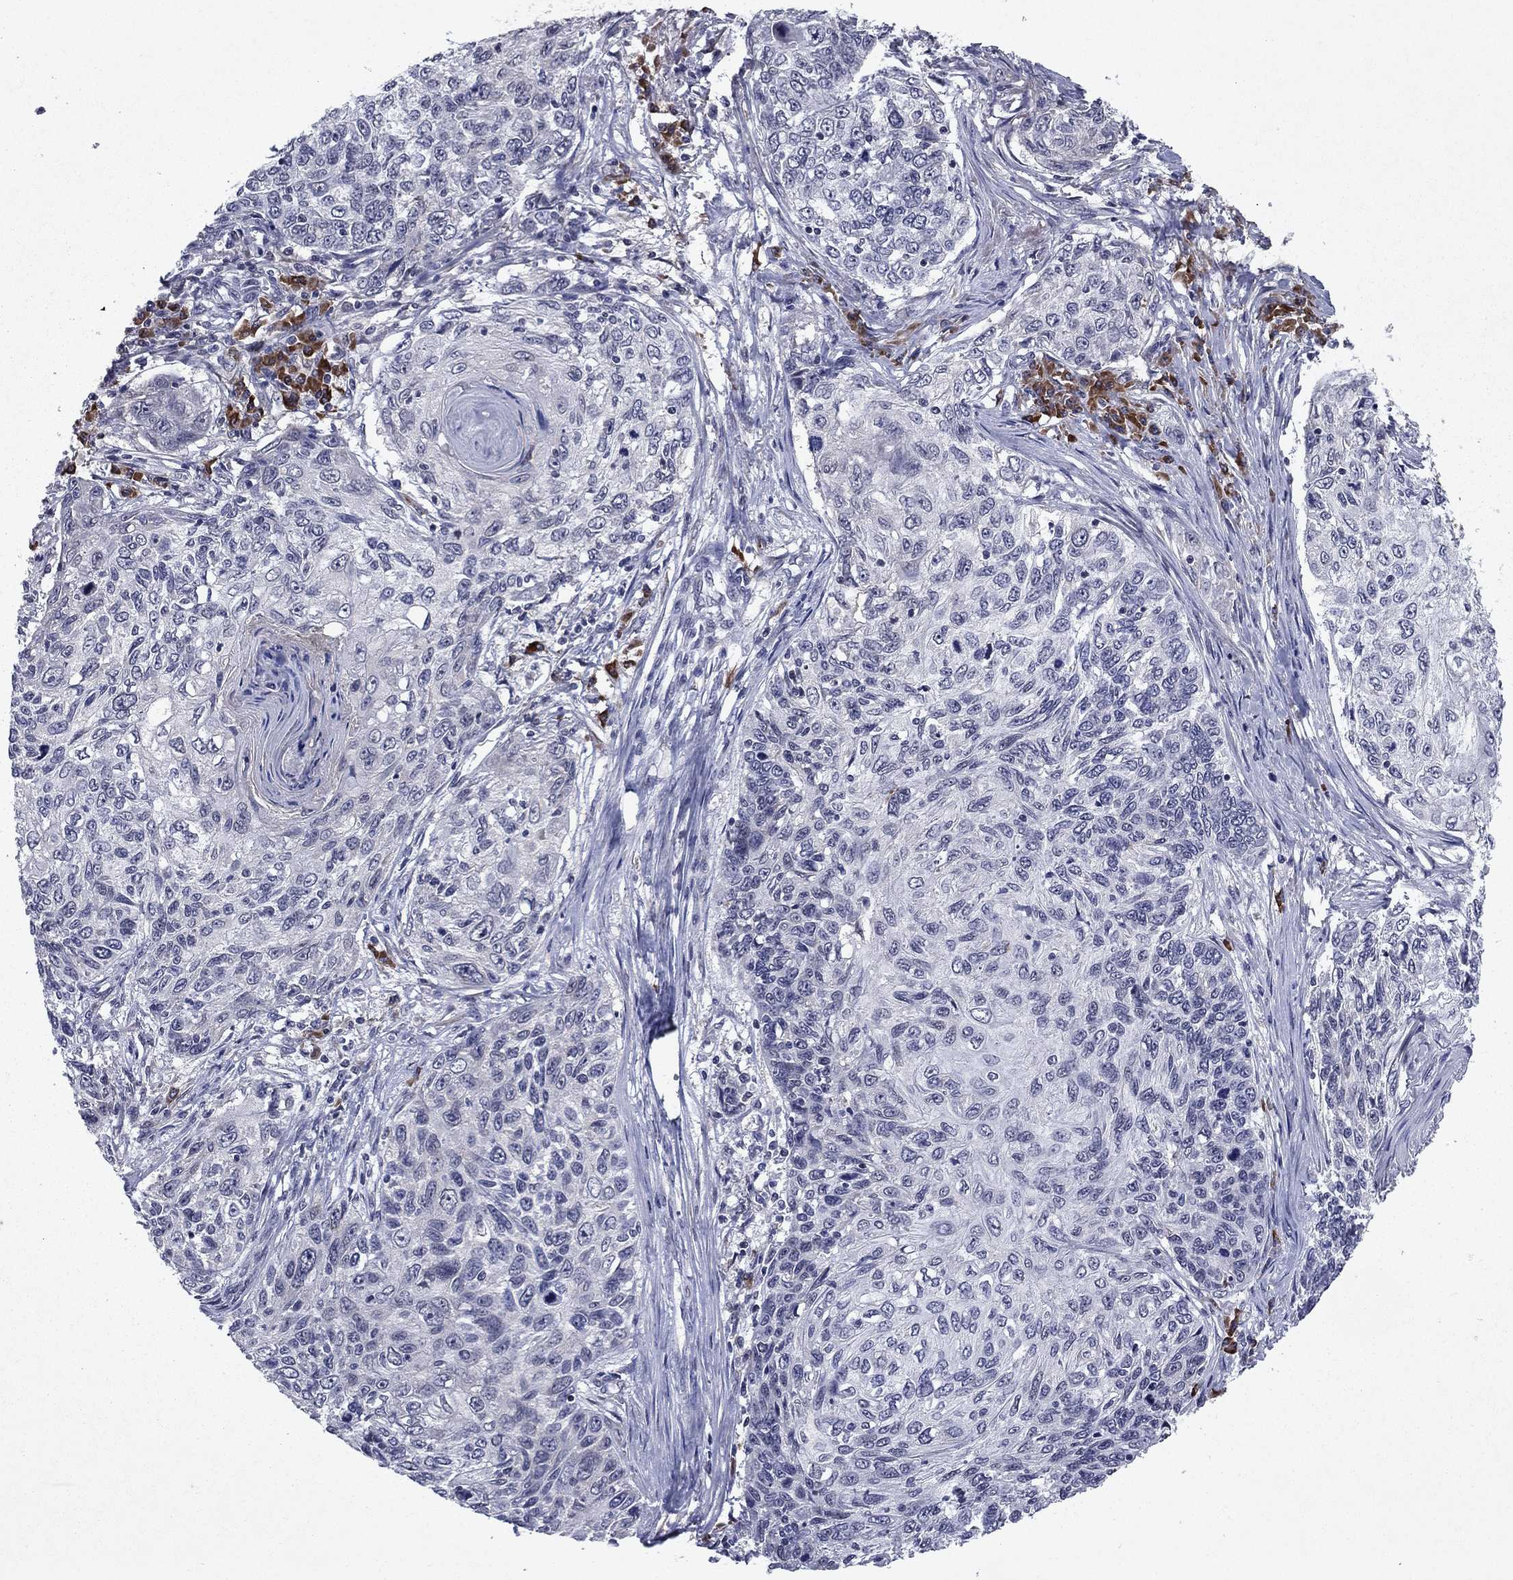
{"staining": {"intensity": "negative", "quantity": "none", "location": "none"}, "tissue": "skin cancer", "cell_type": "Tumor cells", "image_type": "cancer", "snomed": [{"axis": "morphology", "description": "Squamous cell carcinoma, NOS"}, {"axis": "topography", "description": "Skin"}], "caption": "There is no significant expression in tumor cells of skin cancer.", "gene": "ECM1", "patient": {"sex": "male", "age": 92}}